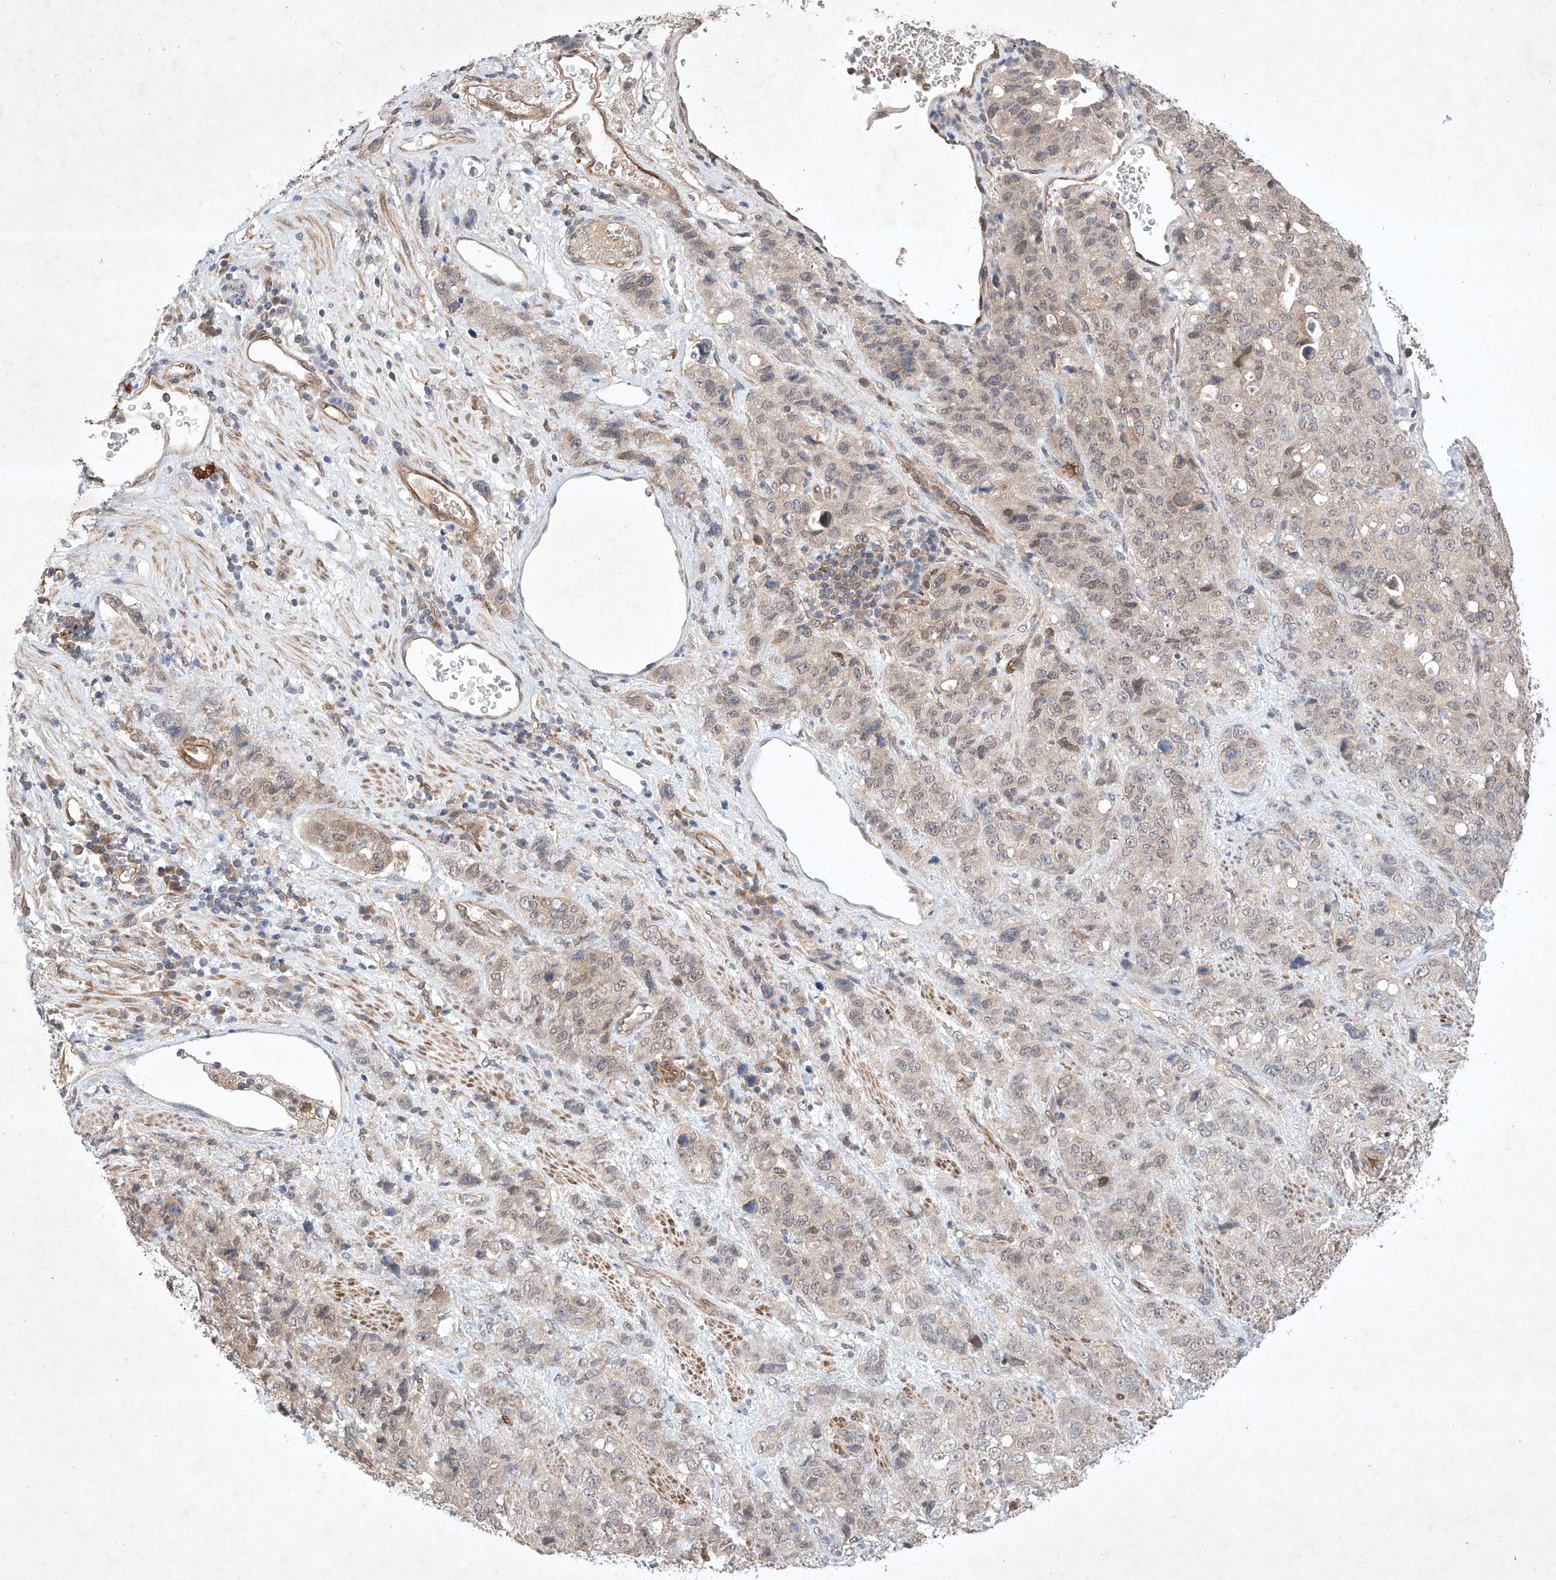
{"staining": {"intensity": "negative", "quantity": "none", "location": "none"}, "tissue": "stomach cancer", "cell_type": "Tumor cells", "image_type": "cancer", "snomed": [{"axis": "morphology", "description": "Adenocarcinoma, NOS"}, {"axis": "topography", "description": "Stomach"}], "caption": "The photomicrograph reveals no significant expression in tumor cells of stomach adenocarcinoma.", "gene": "ZNF124", "patient": {"sex": "male", "age": 48}}